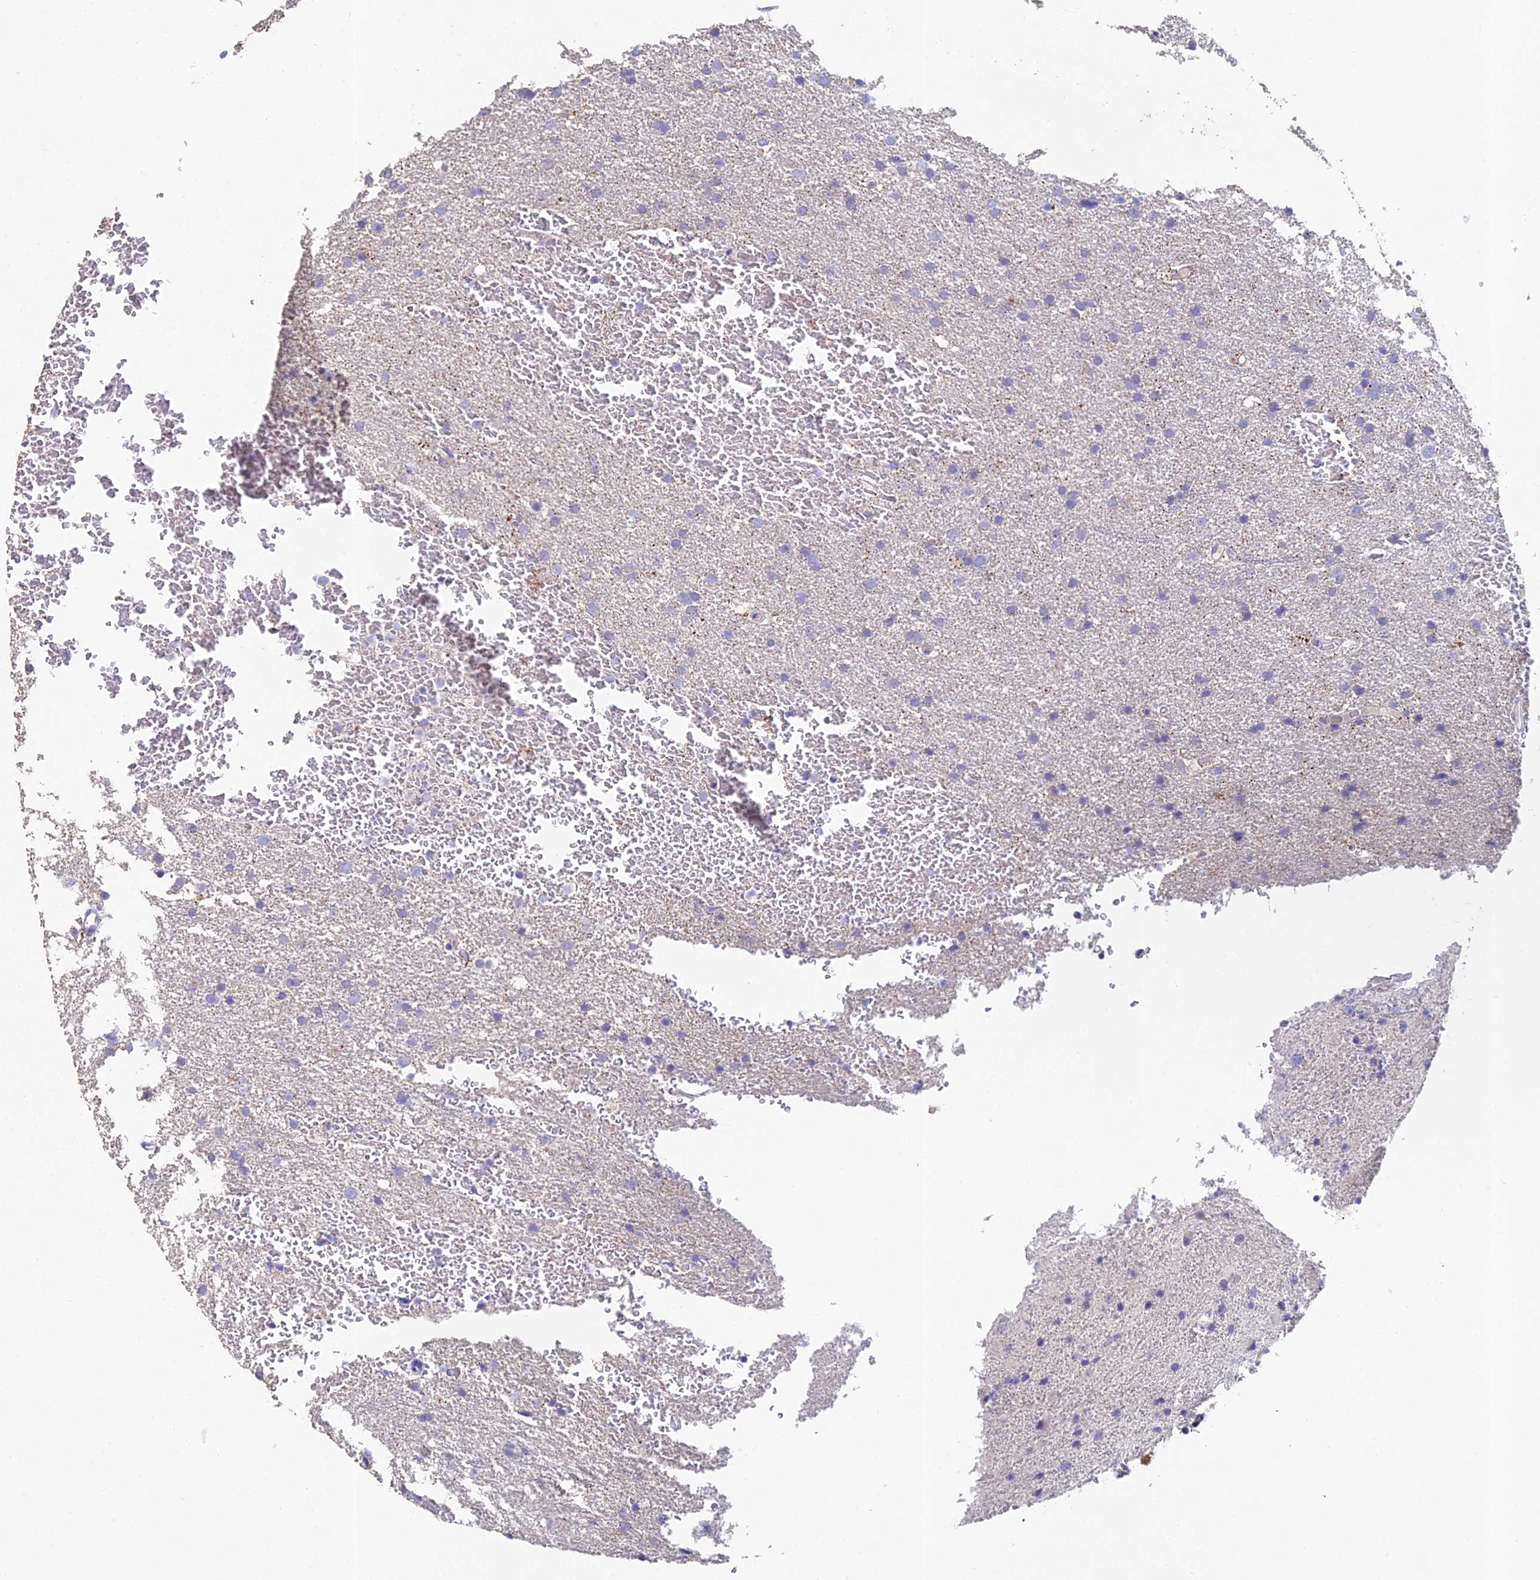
{"staining": {"intensity": "negative", "quantity": "none", "location": "none"}, "tissue": "glioma", "cell_type": "Tumor cells", "image_type": "cancer", "snomed": [{"axis": "morphology", "description": "Glioma, malignant, High grade"}, {"axis": "topography", "description": "Cerebral cortex"}], "caption": "IHC photomicrograph of neoplastic tissue: malignant glioma (high-grade) stained with DAB demonstrates no significant protein staining in tumor cells.", "gene": "ESRRG", "patient": {"sex": "female", "age": 36}}